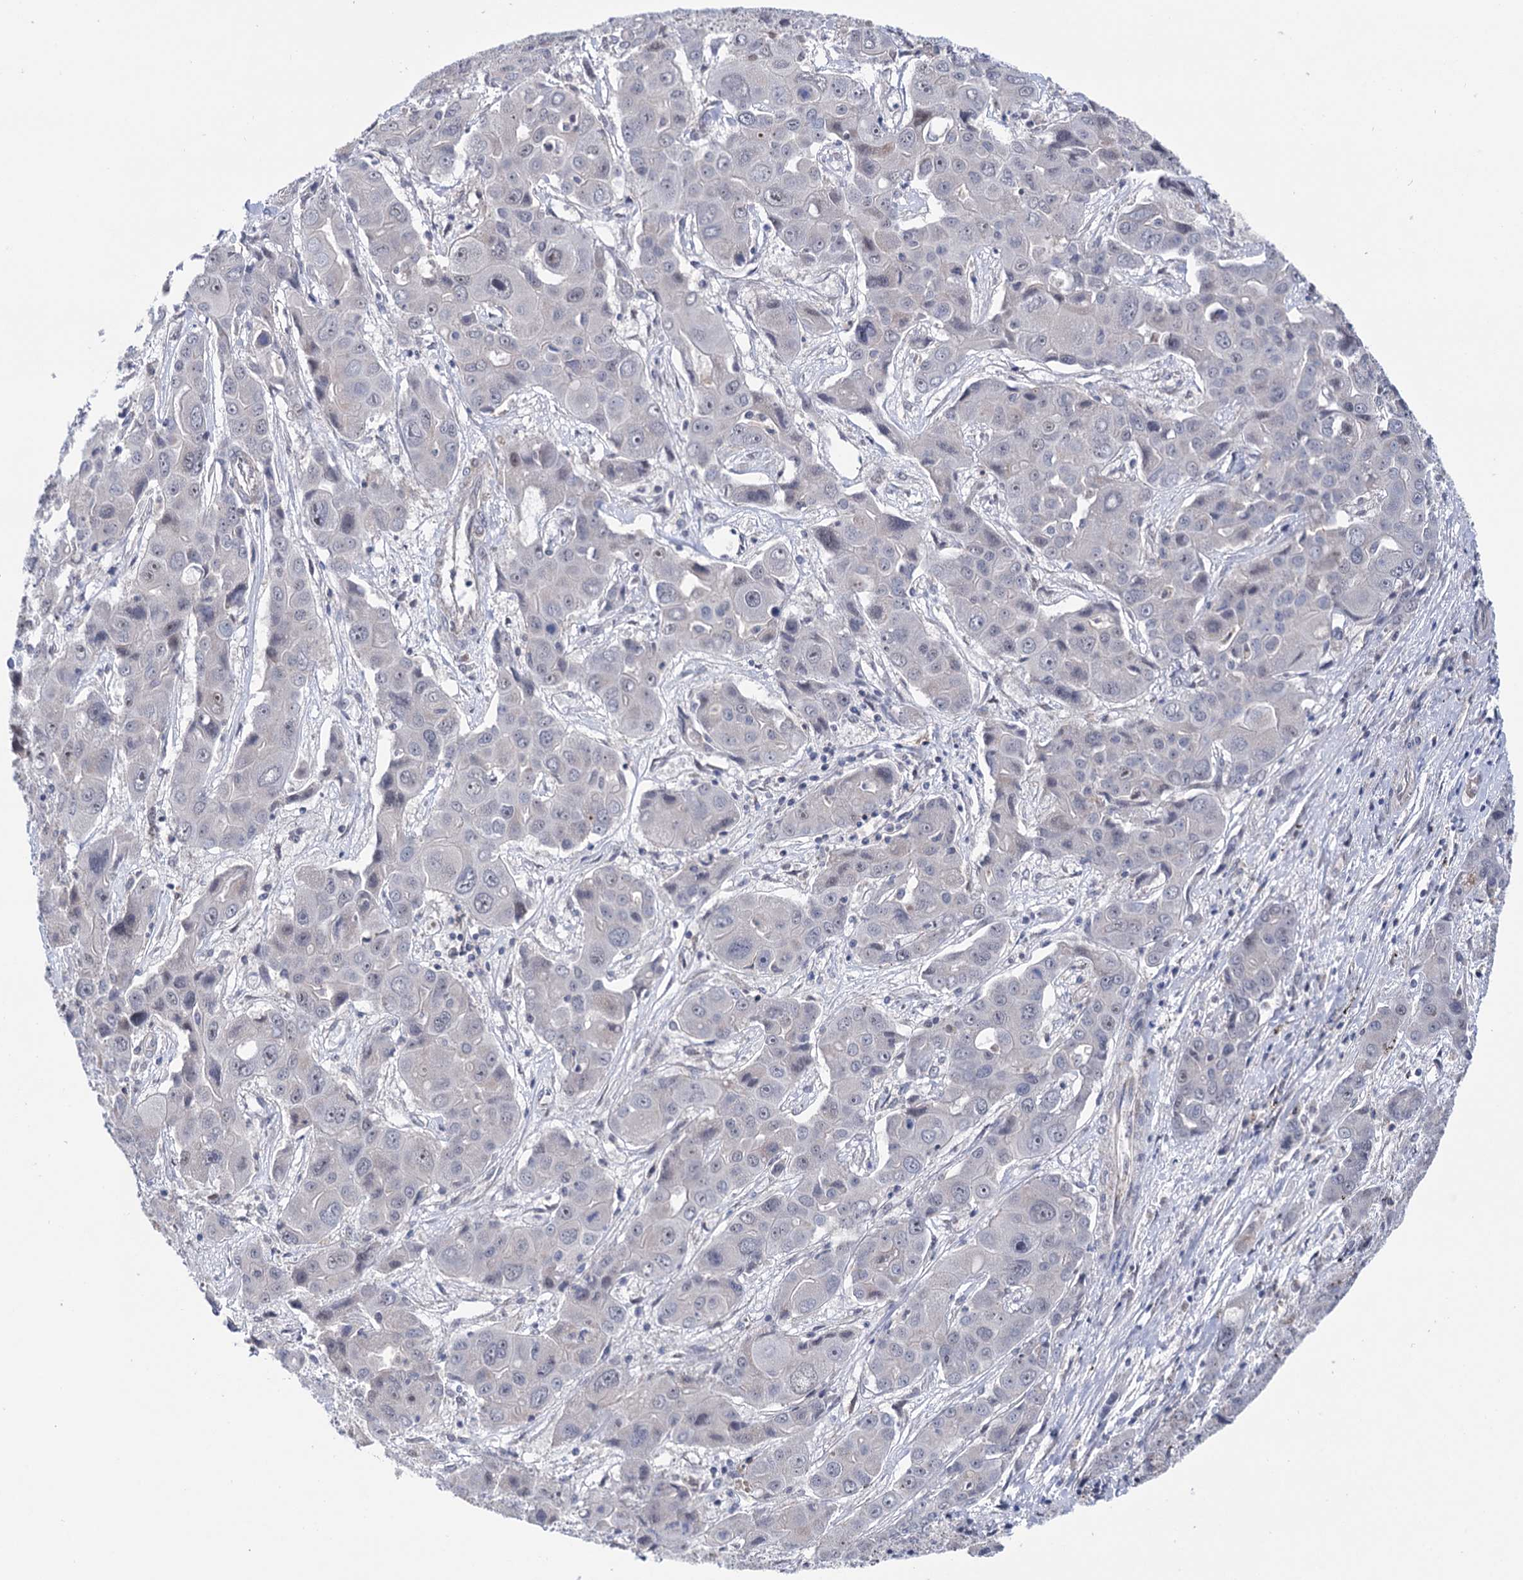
{"staining": {"intensity": "negative", "quantity": "none", "location": "none"}, "tissue": "liver cancer", "cell_type": "Tumor cells", "image_type": "cancer", "snomed": [{"axis": "morphology", "description": "Cholangiocarcinoma"}, {"axis": "topography", "description": "Liver"}], "caption": "Immunohistochemistry of liver cancer (cholangiocarcinoma) demonstrates no staining in tumor cells. (DAB immunohistochemistry (IHC) visualized using brightfield microscopy, high magnification).", "gene": "SUCLA2", "patient": {"sex": "male", "age": 67}}